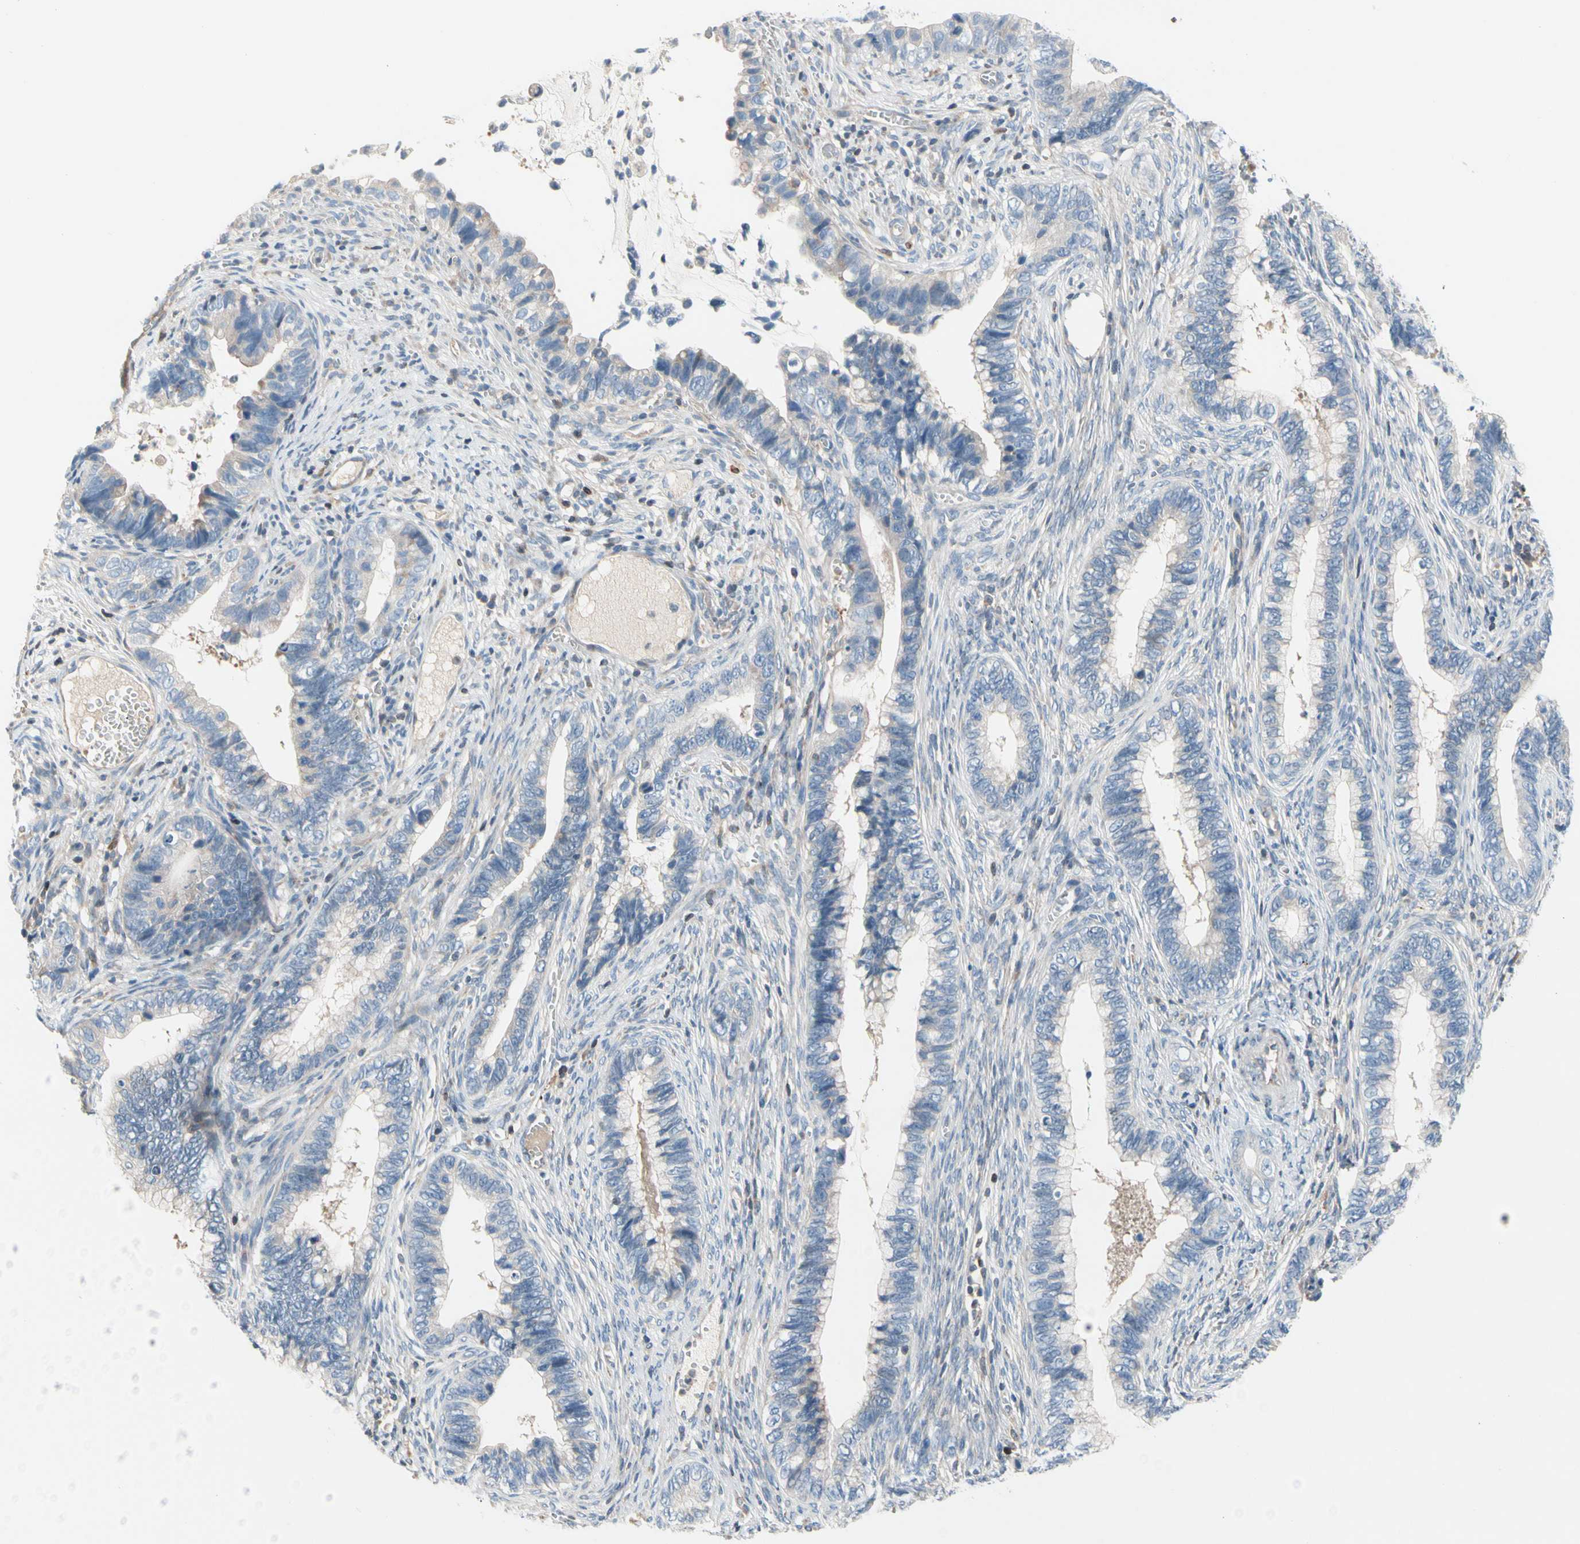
{"staining": {"intensity": "negative", "quantity": "none", "location": "none"}, "tissue": "cervical cancer", "cell_type": "Tumor cells", "image_type": "cancer", "snomed": [{"axis": "morphology", "description": "Adenocarcinoma, NOS"}, {"axis": "topography", "description": "Cervix"}], "caption": "IHC of human cervical adenocarcinoma exhibits no staining in tumor cells.", "gene": "MAP3K3", "patient": {"sex": "female", "age": 44}}